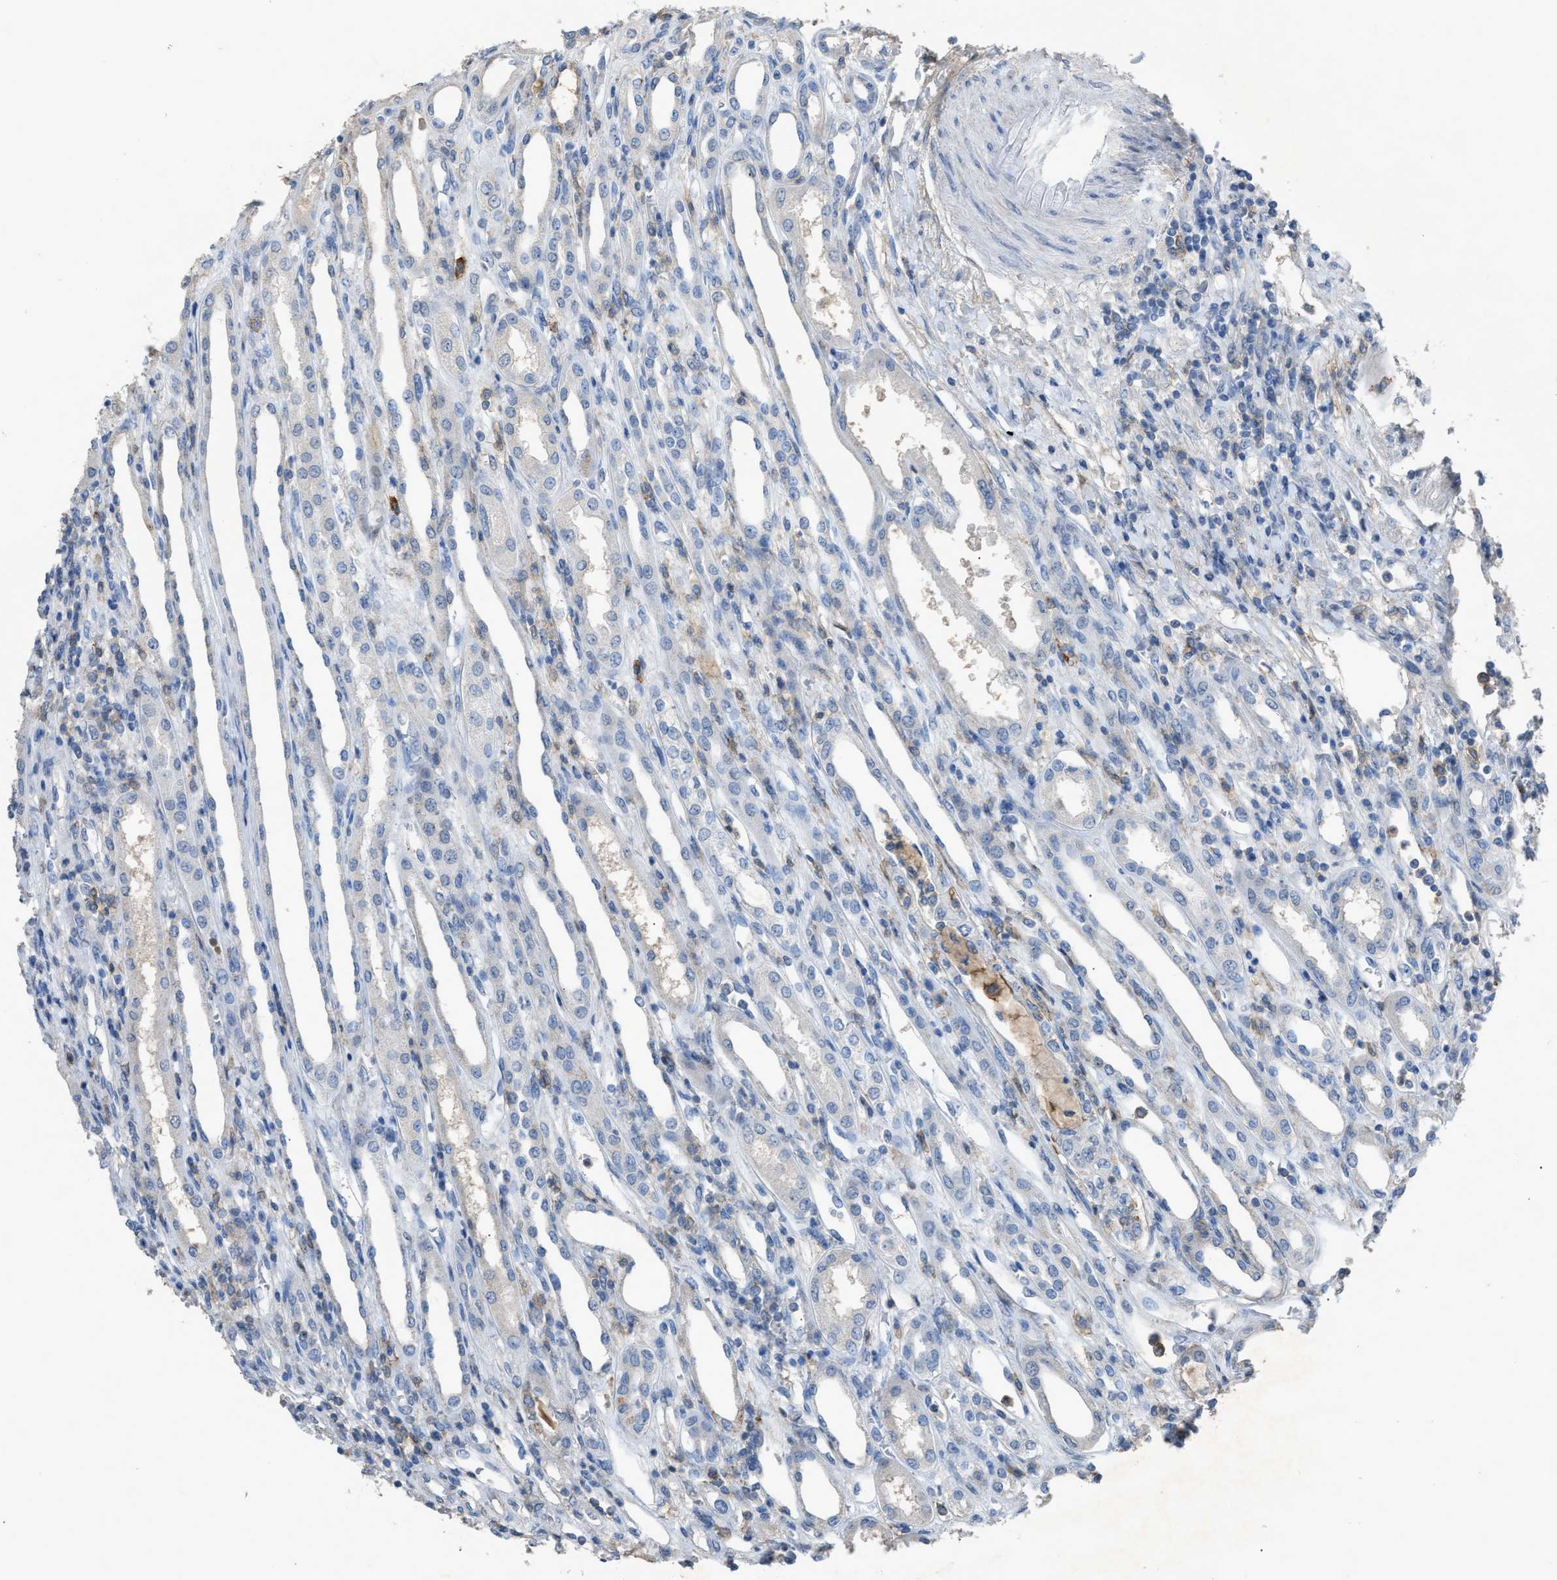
{"staining": {"intensity": "weak", "quantity": "<25%", "location": "cytoplasmic/membranous"}, "tissue": "renal cancer", "cell_type": "Tumor cells", "image_type": "cancer", "snomed": [{"axis": "morphology", "description": "Adenocarcinoma, NOS"}, {"axis": "topography", "description": "Kidney"}], "caption": "DAB (3,3'-diaminobenzidine) immunohistochemical staining of human renal adenocarcinoma displays no significant positivity in tumor cells.", "gene": "OR51E1", "patient": {"sex": "female", "age": 54}}